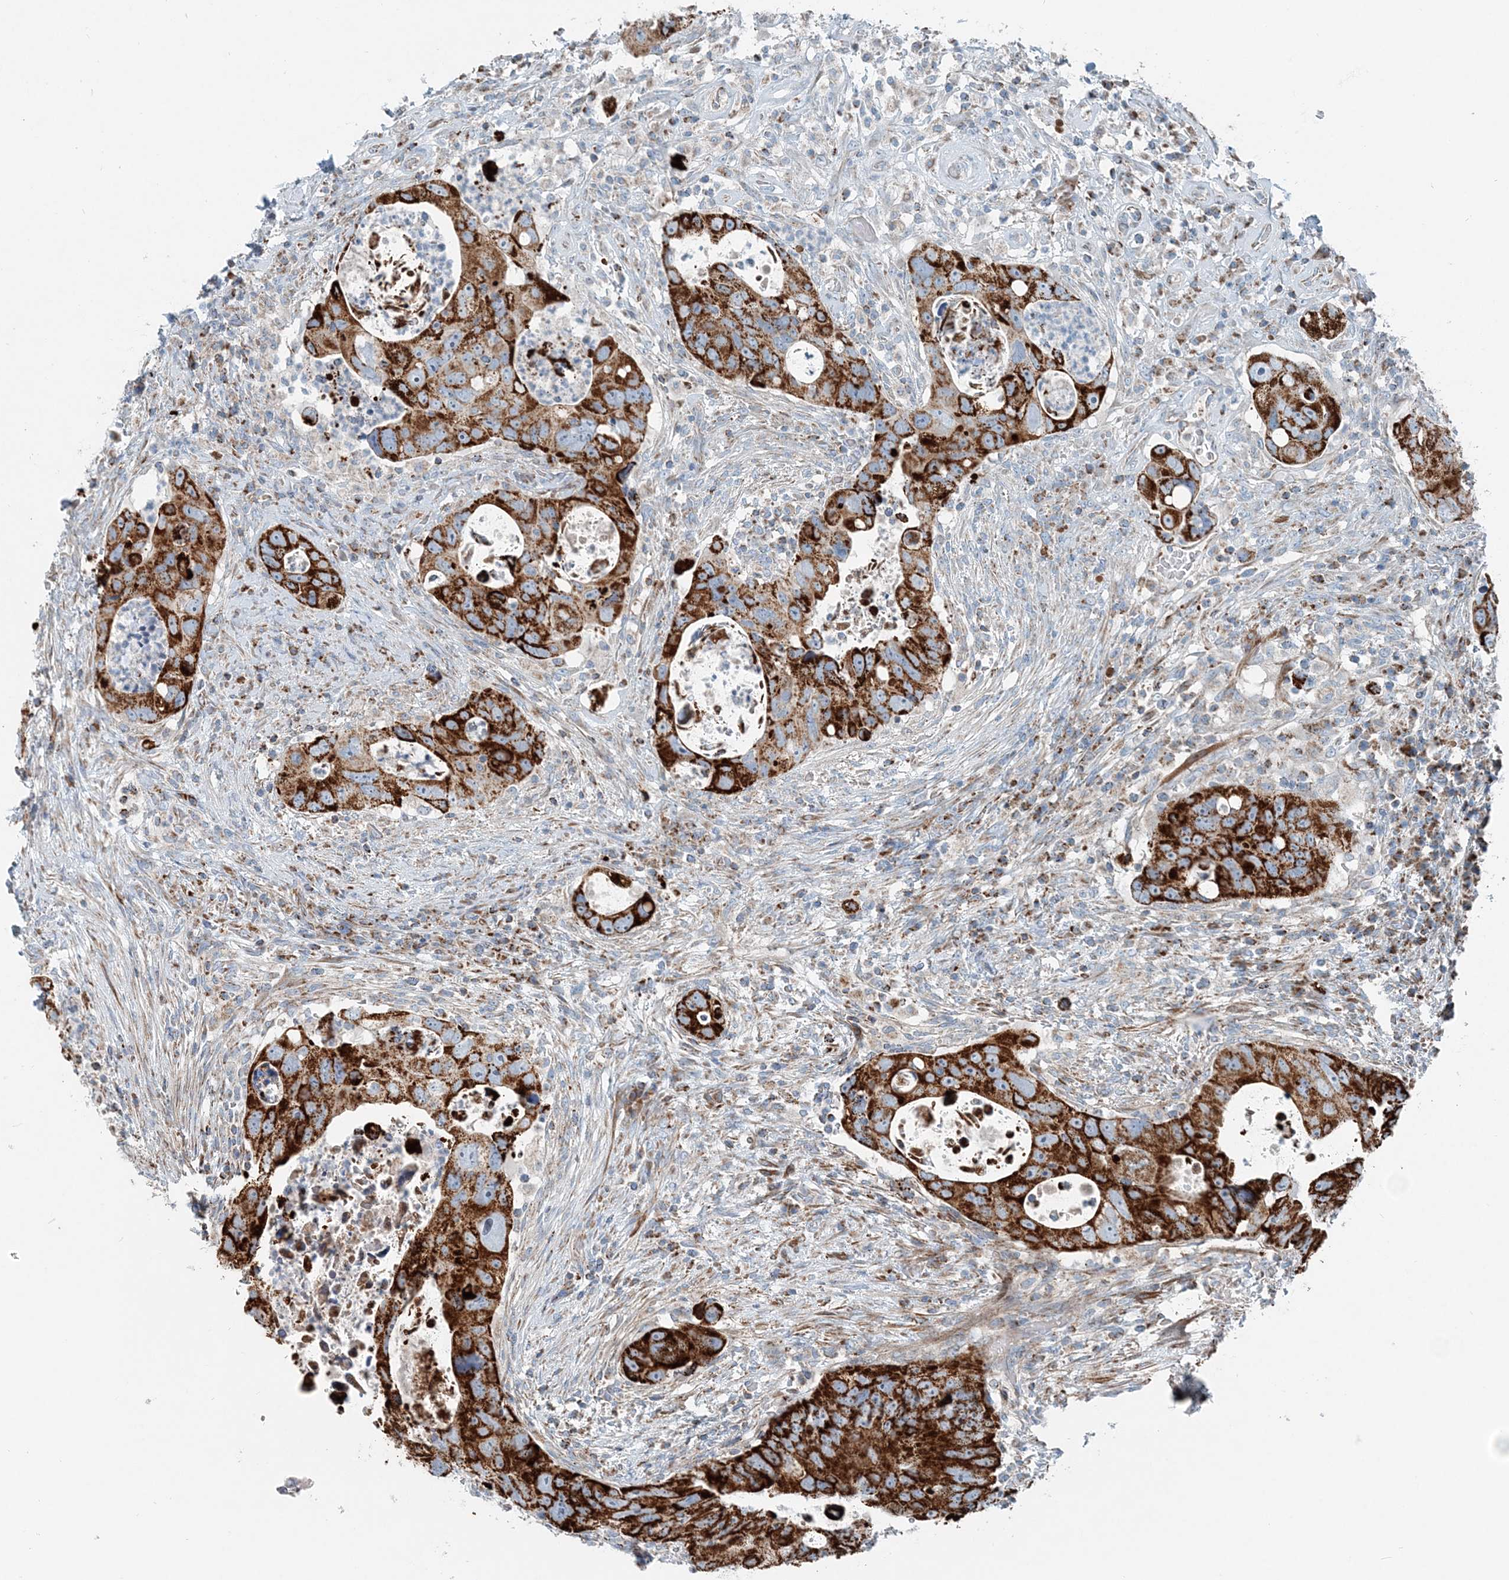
{"staining": {"intensity": "strong", "quantity": ">75%", "location": "cytoplasmic/membranous"}, "tissue": "colorectal cancer", "cell_type": "Tumor cells", "image_type": "cancer", "snomed": [{"axis": "morphology", "description": "Adenocarcinoma, NOS"}, {"axis": "topography", "description": "Rectum"}], "caption": "Colorectal cancer tissue demonstrates strong cytoplasmic/membranous expression in approximately >75% of tumor cells, visualized by immunohistochemistry. Nuclei are stained in blue.", "gene": "INTU", "patient": {"sex": "male", "age": 59}}